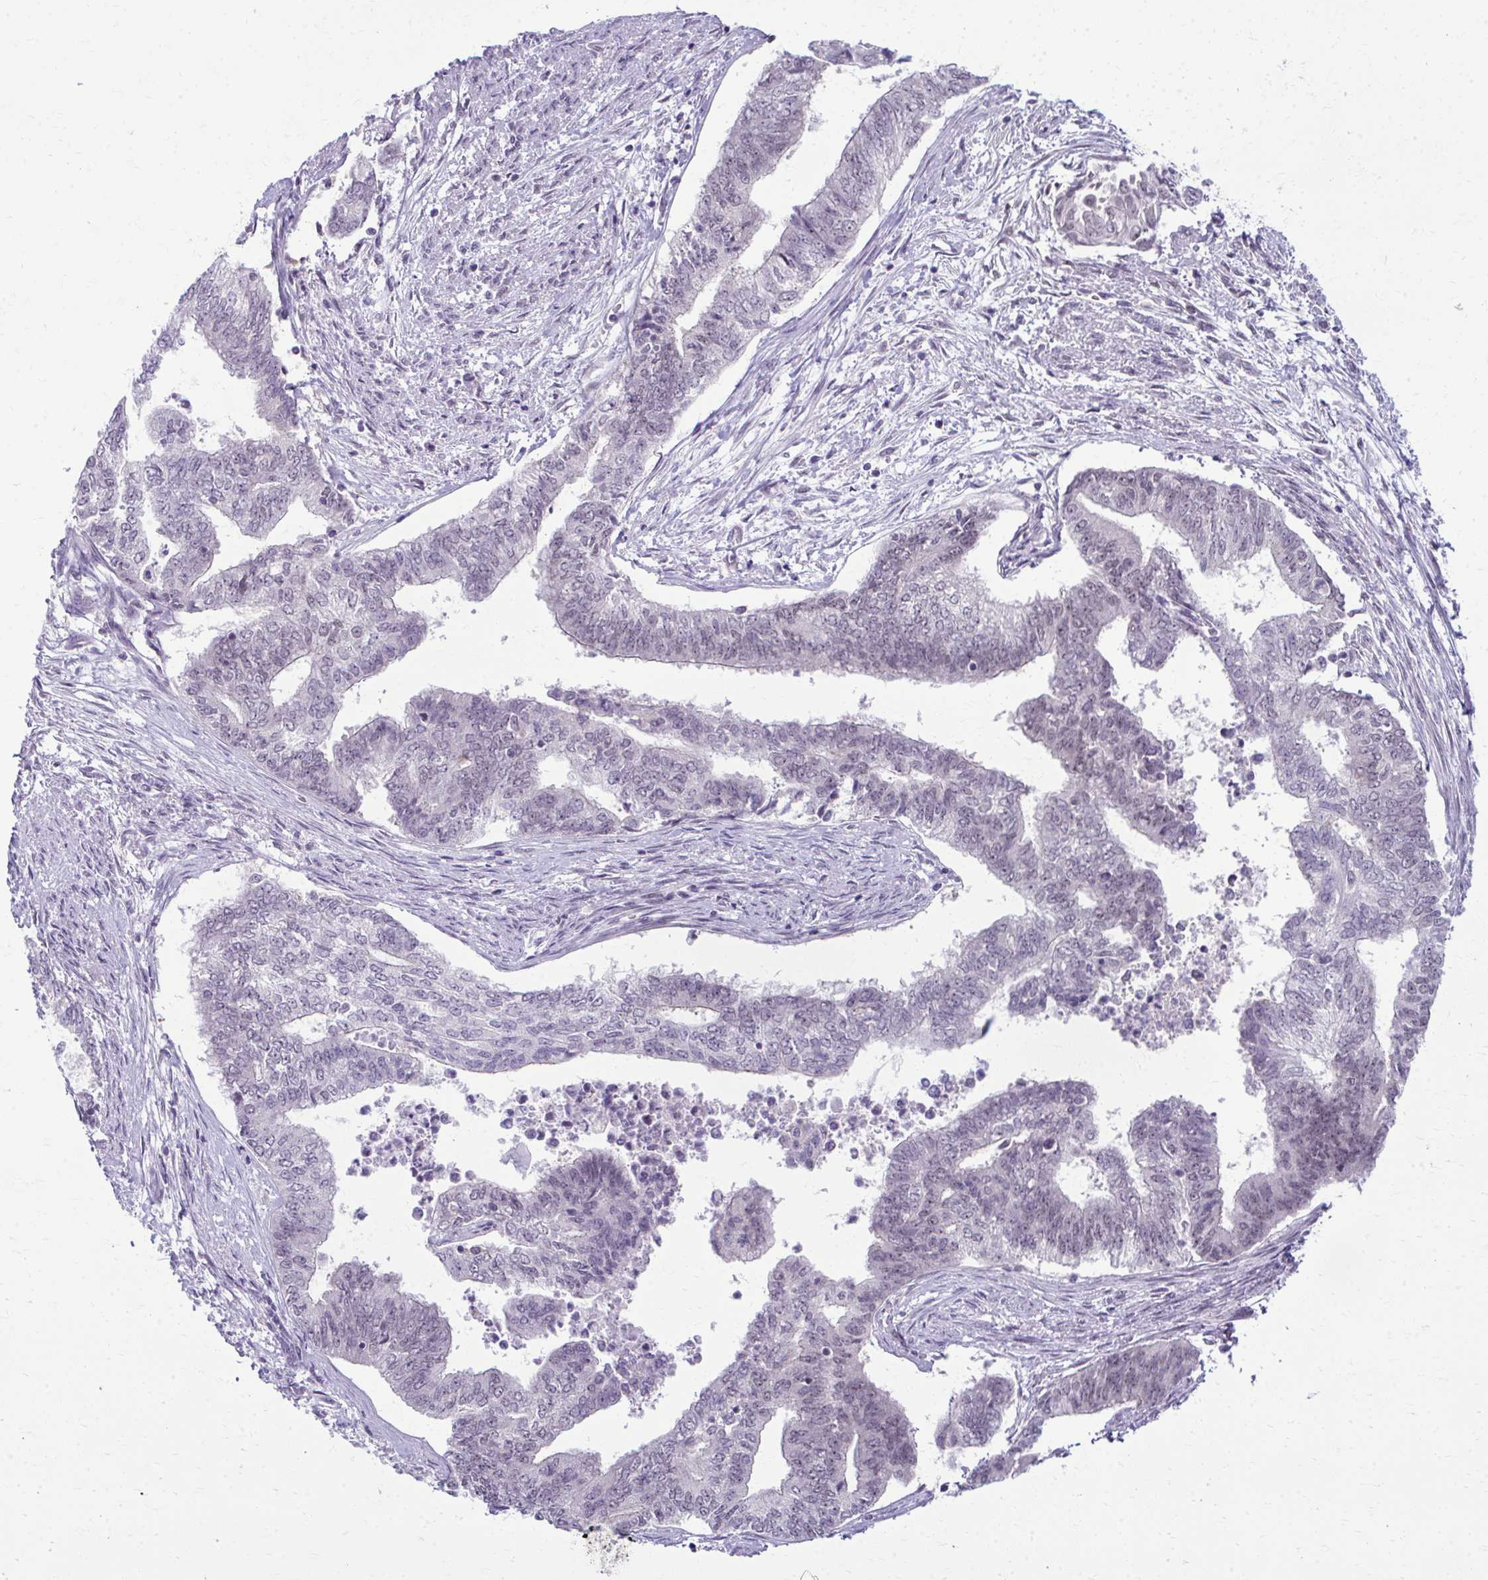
{"staining": {"intensity": "negative", "quantity": "none", "location": "none"}, "tissue": "endometrial cancer", "cell_type": "Tumor cells", "image_type": "cancer", "snomed": [{"axis": "morphology", "description": "Adenocarcinoma, NOS"}, {"axis": "topography", "description": "Endometrium"}], "caption": "Endometrial cancer was stained to show a protein in brown. There is no significant staining in tumor cells.", "gene": "MAF1", "patient": {"sex": "female", "age": 65}}